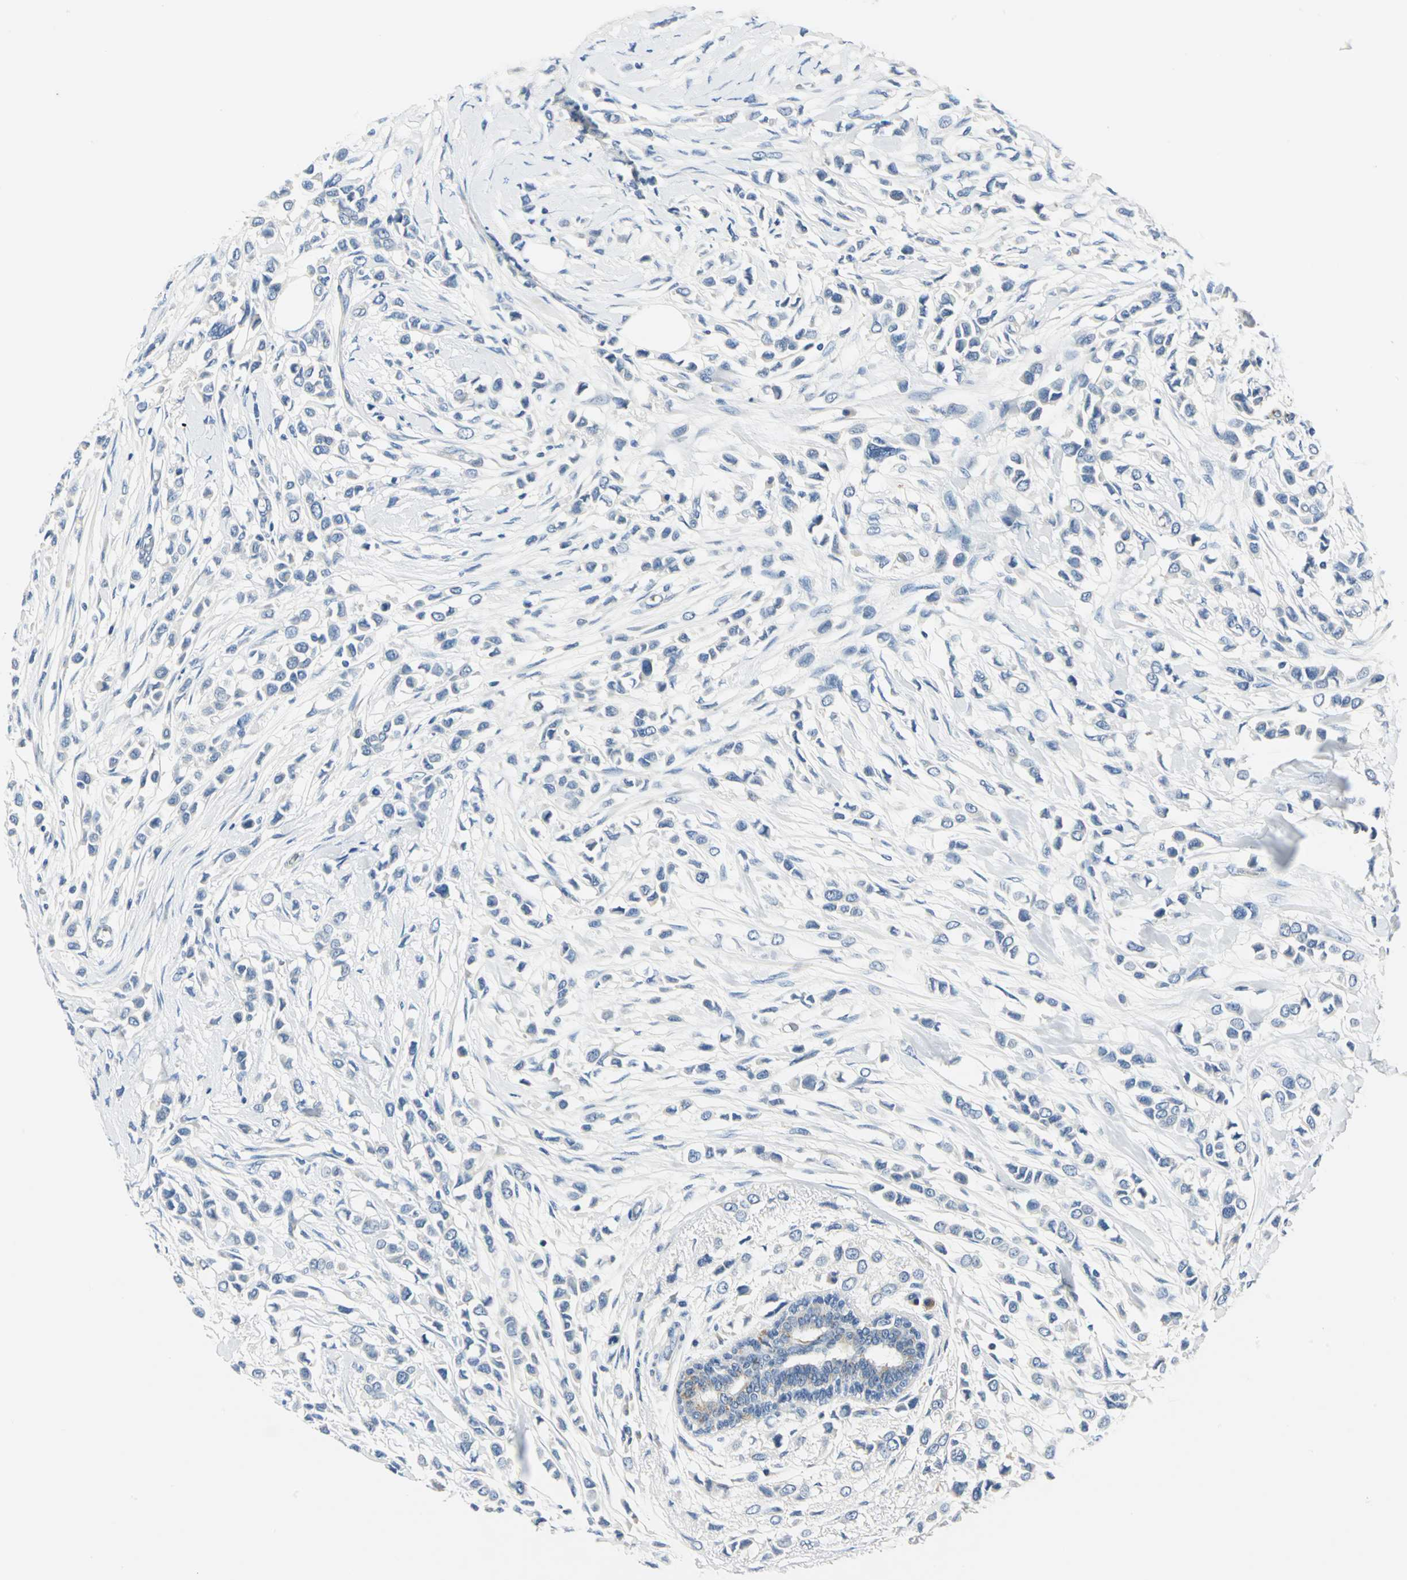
{"staining": {"intensity": "negative", "quantity": "none", "location": "none"}, "tissue": "breast cancer", "cell_type": "Tumor cells", "image_type": "cancer", "snomed": [{"axis": "morphology", "description": "Lobular carcinoma"}, {"axis": "topography", "description": "Breast"}], "caption": "Tumor cells are negative for brown protein staining in breast lobular carcinoma.", "gene": "RIPOR1", "patient": {"sex": "female", "age": 51}}